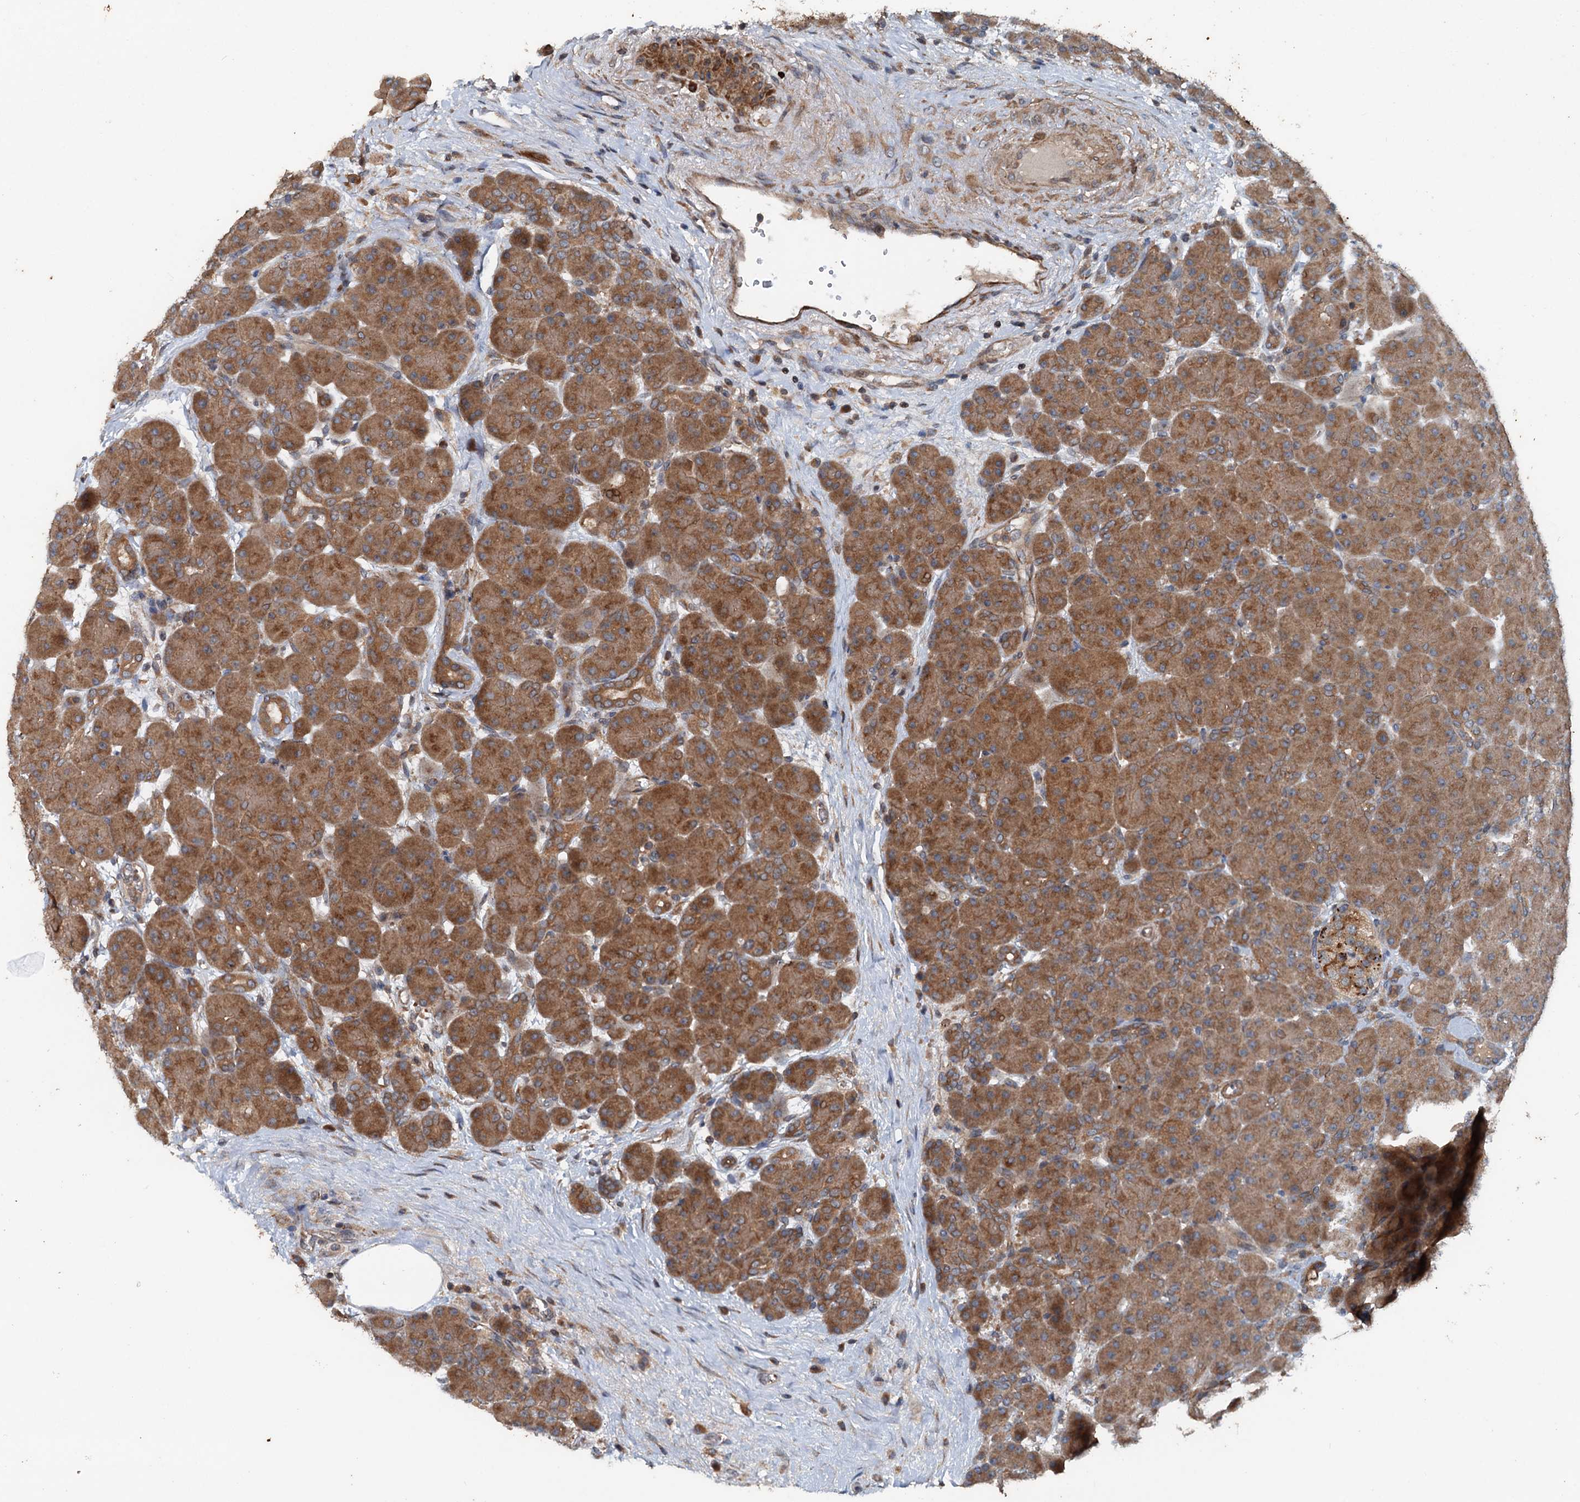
{"staining": {"intensity": "moderate", "quantity": ">75%", "location": "cytoplasmic/membranous"}, "tissue": "pancreas", "cell_type": "Exocrine glandular cells", "image_type": "normal", "snomed": [{"axis": "morphology", "description": "Normal tissue, NOS"}, {"axis": "topography", "description": "Pancreas"}], "caption": "This micrograph demonstrates immunohistochemistry staining of unremarkable human pancreas, with medium moderate cytoplasmic/membranous expression in about >75% of exocrine glandular cells.", "gene": "TEDC1", "patient": {"sex": "male", "age": 66}}